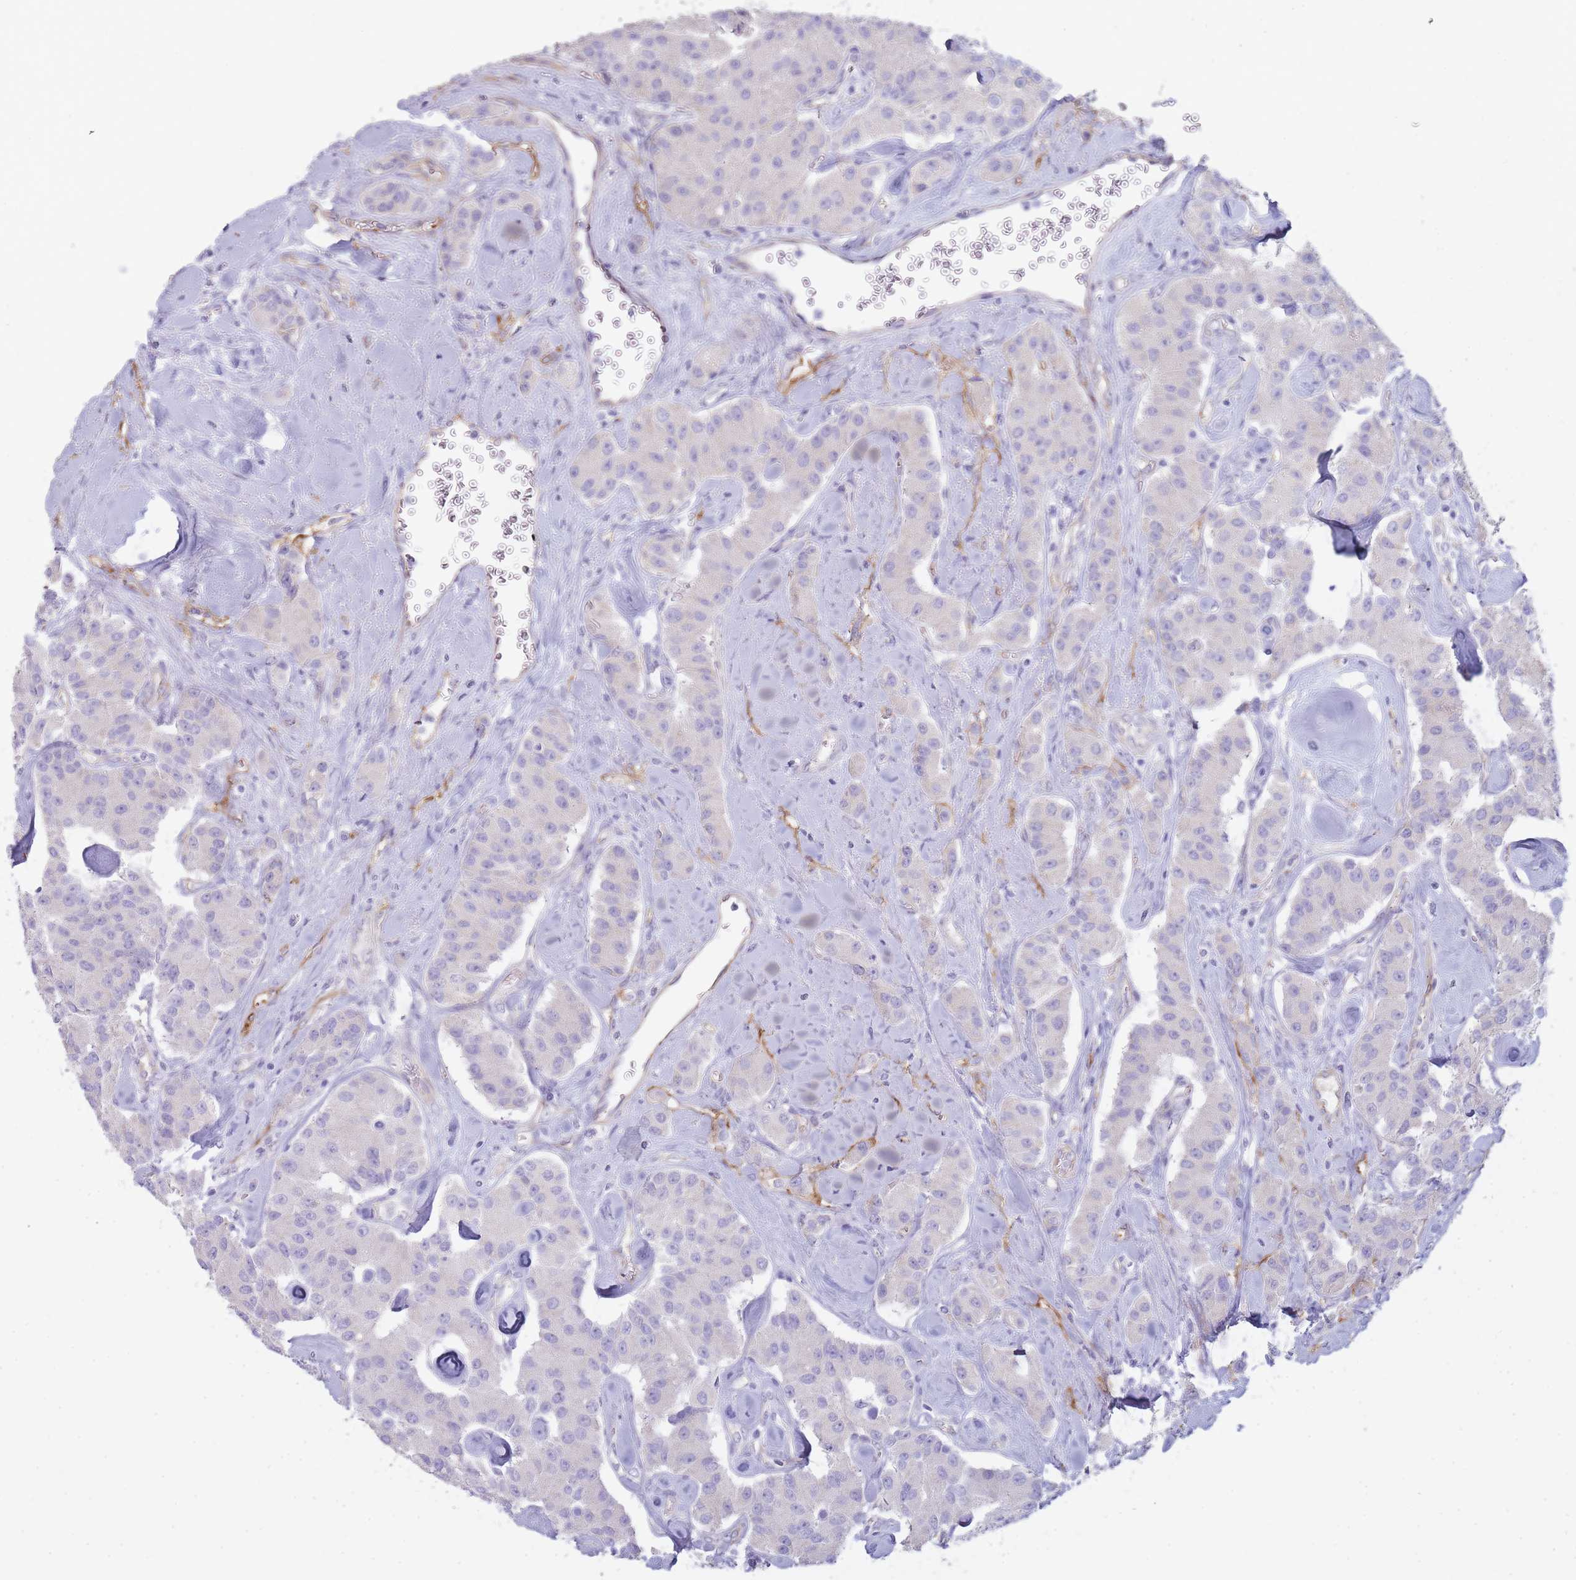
{"staining": {"intensity": "negative", "quantity": "none", "location": "none"}, "tissue": "carcinoid", "cell_type": "Tumor cells", "image_type": "cancer", "snomed": [{"axis": "morphology", "description": "Carcinoid, malignant, NOS"}, {"axis": "topography", "description": "Pancreas"}], "caption": "Carcinoid was stained to show a protein in brown. There is no significant staining in tumor cells.", "gene": "UTP14A", "patient": {"sex": "male", "age": 41}}